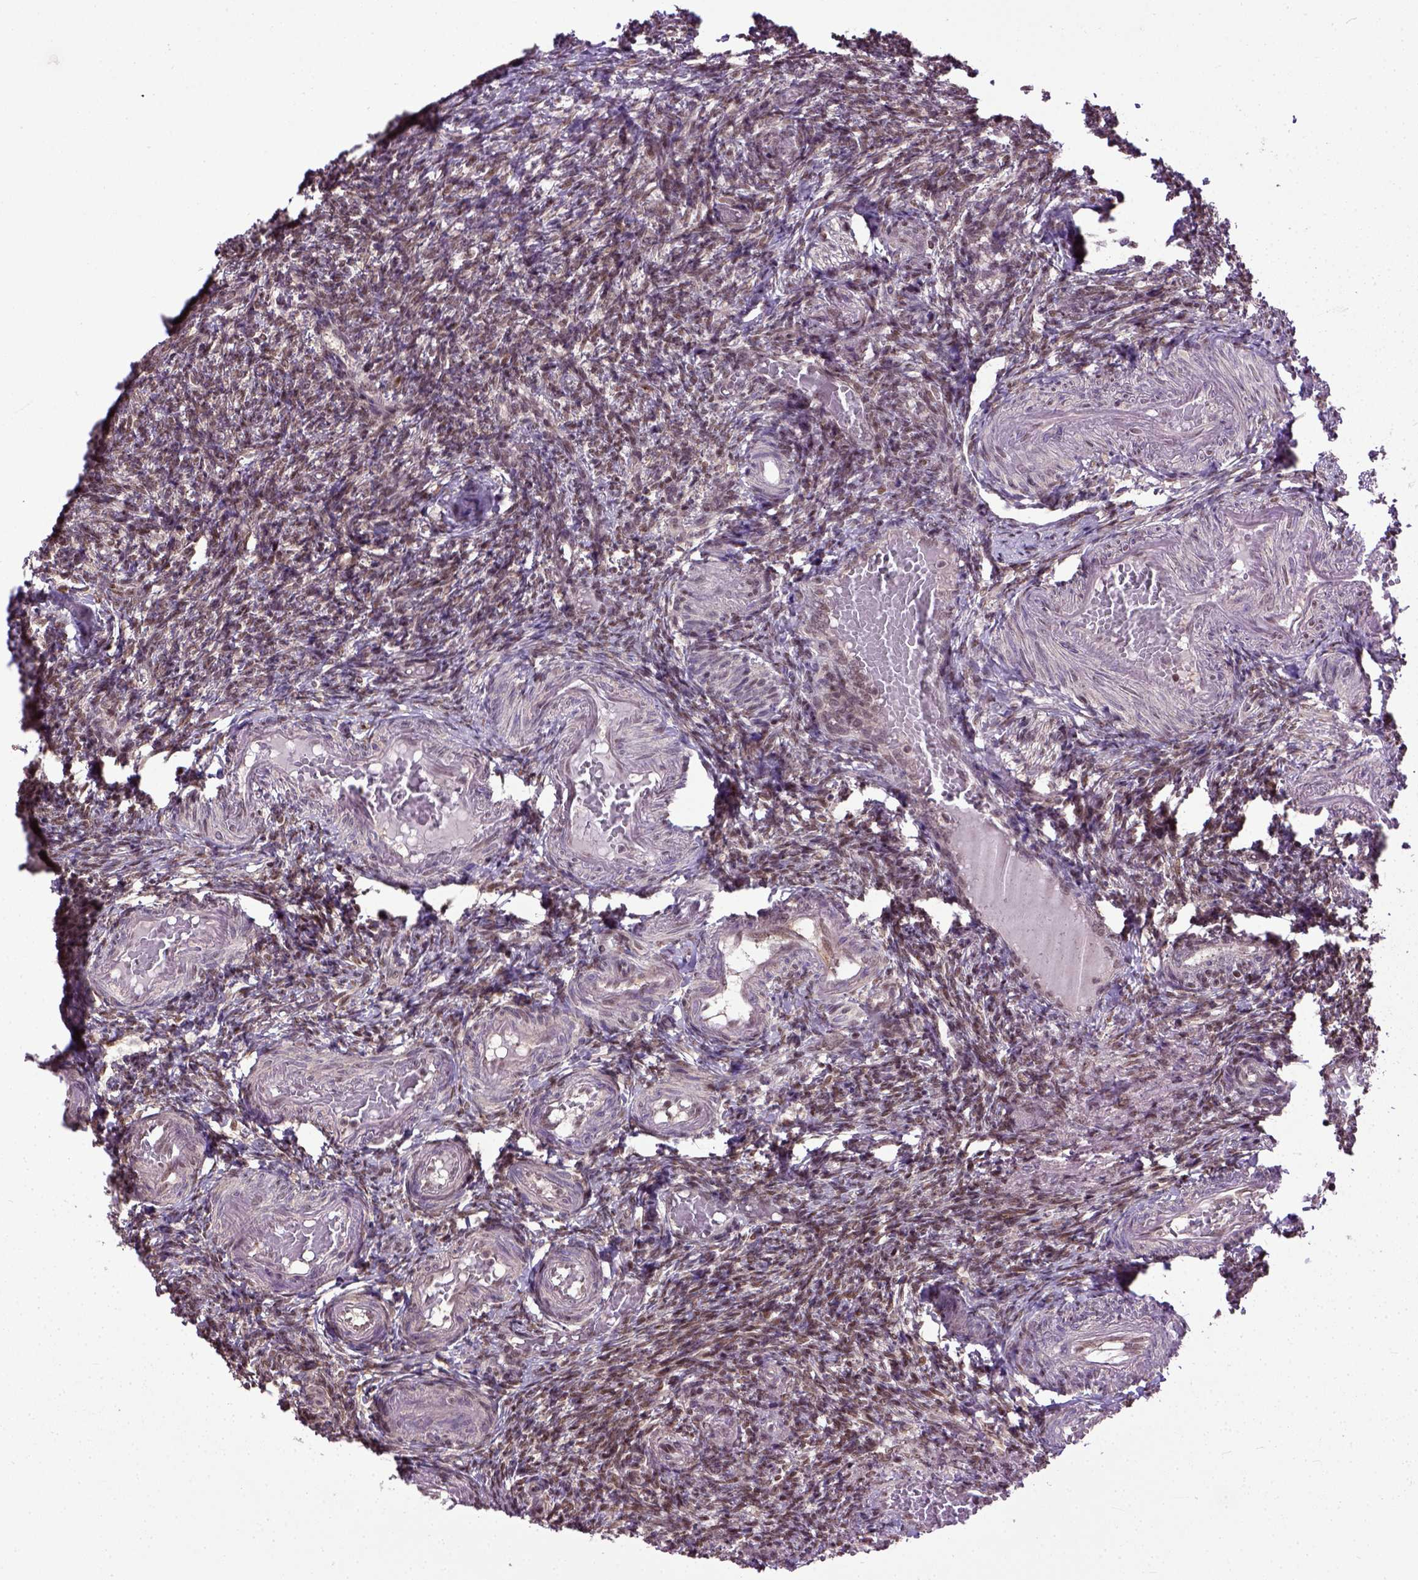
{"staining": {"intensity": "strong", "quantity": ">75%", "location": "nuclear"}, "tissue": "ovary", "cell_type": "Follicle cells", "image_type": "normal", "snomed": [{"axis": "morphology", "description": "Normal tissue, NOS"}, {"axis": "topography", "description": "Ovary"}], "caption": "Immunohistochemical staining of unremarkable human ovary reveals strong nuclear protein positivity in approximately >75% of follicle cells. (brown staining indicates protein expression, while blue staining denotes nuclei).", "gene": "UBA3", "patient": {"sex": "female", "age": 39}}